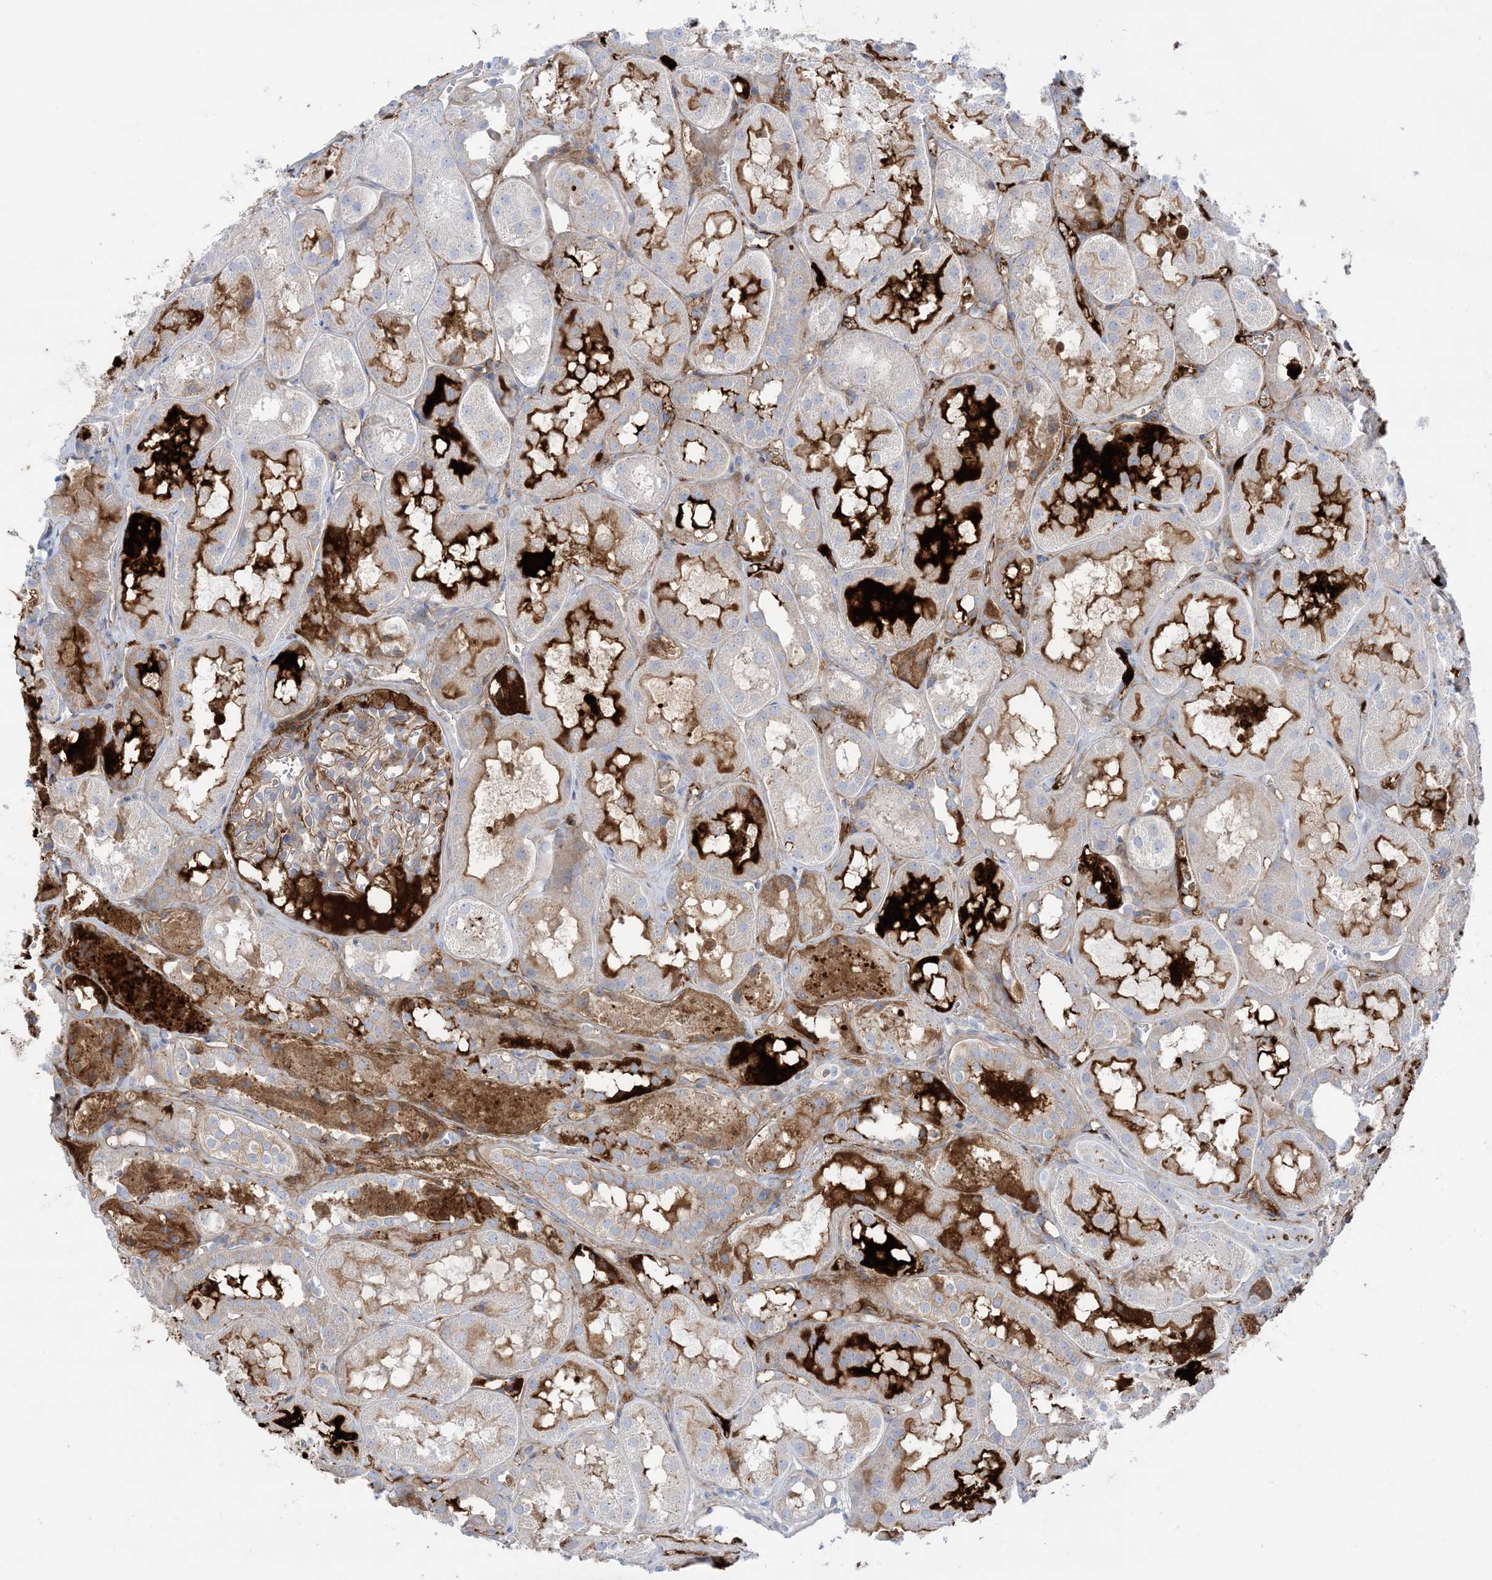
{"staining": {"intensity": "weak", "quantity": "<25%", "location": "cytoplasmic/membranous"}, "tissue": "kidney", "cell_type": "Cells in glomeruli", "image_type": "normal", "snomed": [{"axis": "morphology", "description": "Normal tissue, NOS"}, {"axis": "topography", "description": "Kidney"}], "caption": "Immunohistochemical staining of normal human kidney reveals no significant positivity in cells in glomeruli.", "gene": "ATP11C", "patient": {"sex": "male", "age": 16}}